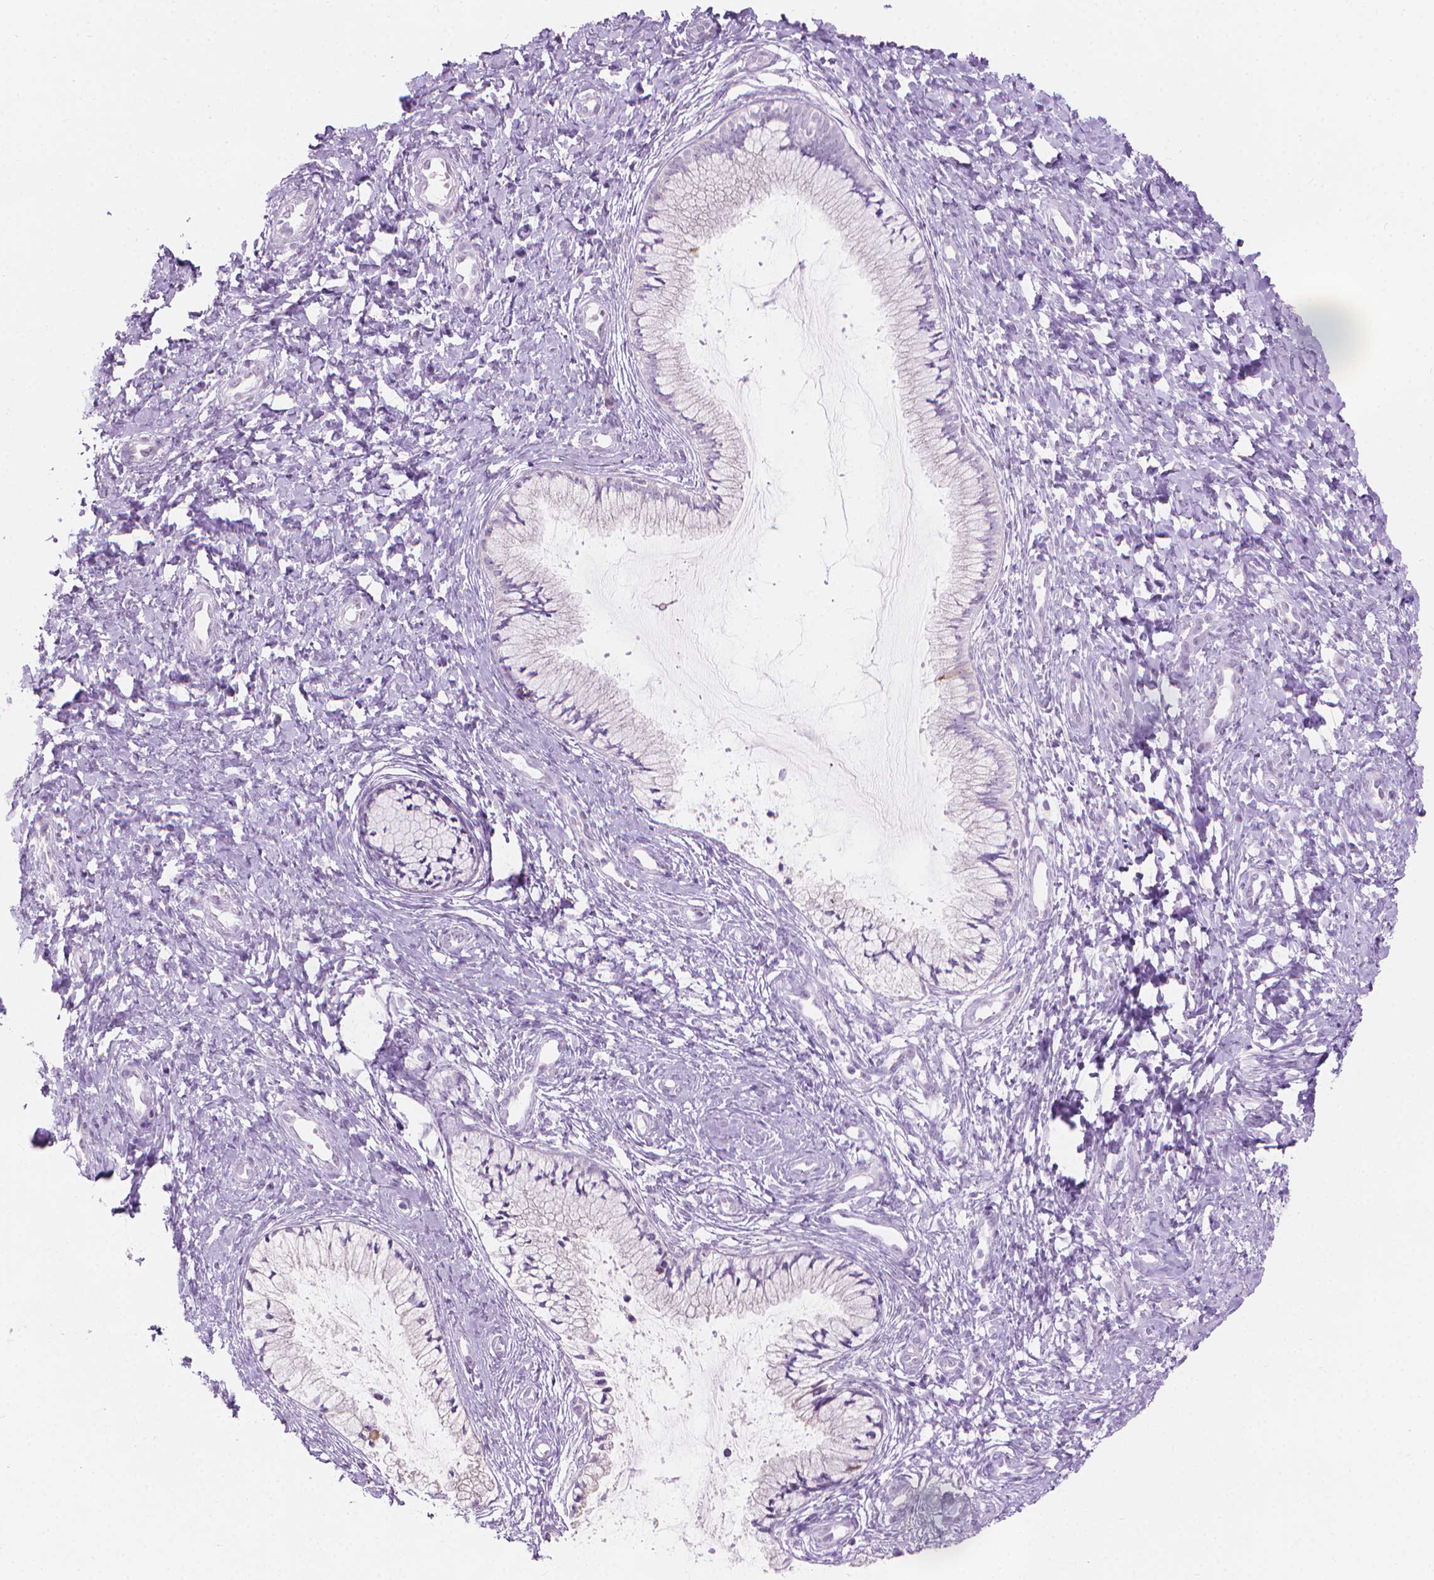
{"staining": {"intensity": "negative", "quantity": "none", "location": "none"}, "tissue": "cervix", "cell_type": "Glandular cells", "image_type": "normal", "snomed": [{"axis": "morphology", "description": "Normal tissue, NOS"}, {"axis": "topography", "description": "Cervix"}], "caption": "A high-resolution histopathology image shows IHC staining of unremarkable cervix, which displays no significant expression in glandular cells. (DAB (3,3'-diaminobenzidine) immunohistochemistry (IHC), high magnification).", "gene": "CFAP52", "patient": {"sex": "female", "age": 37}}